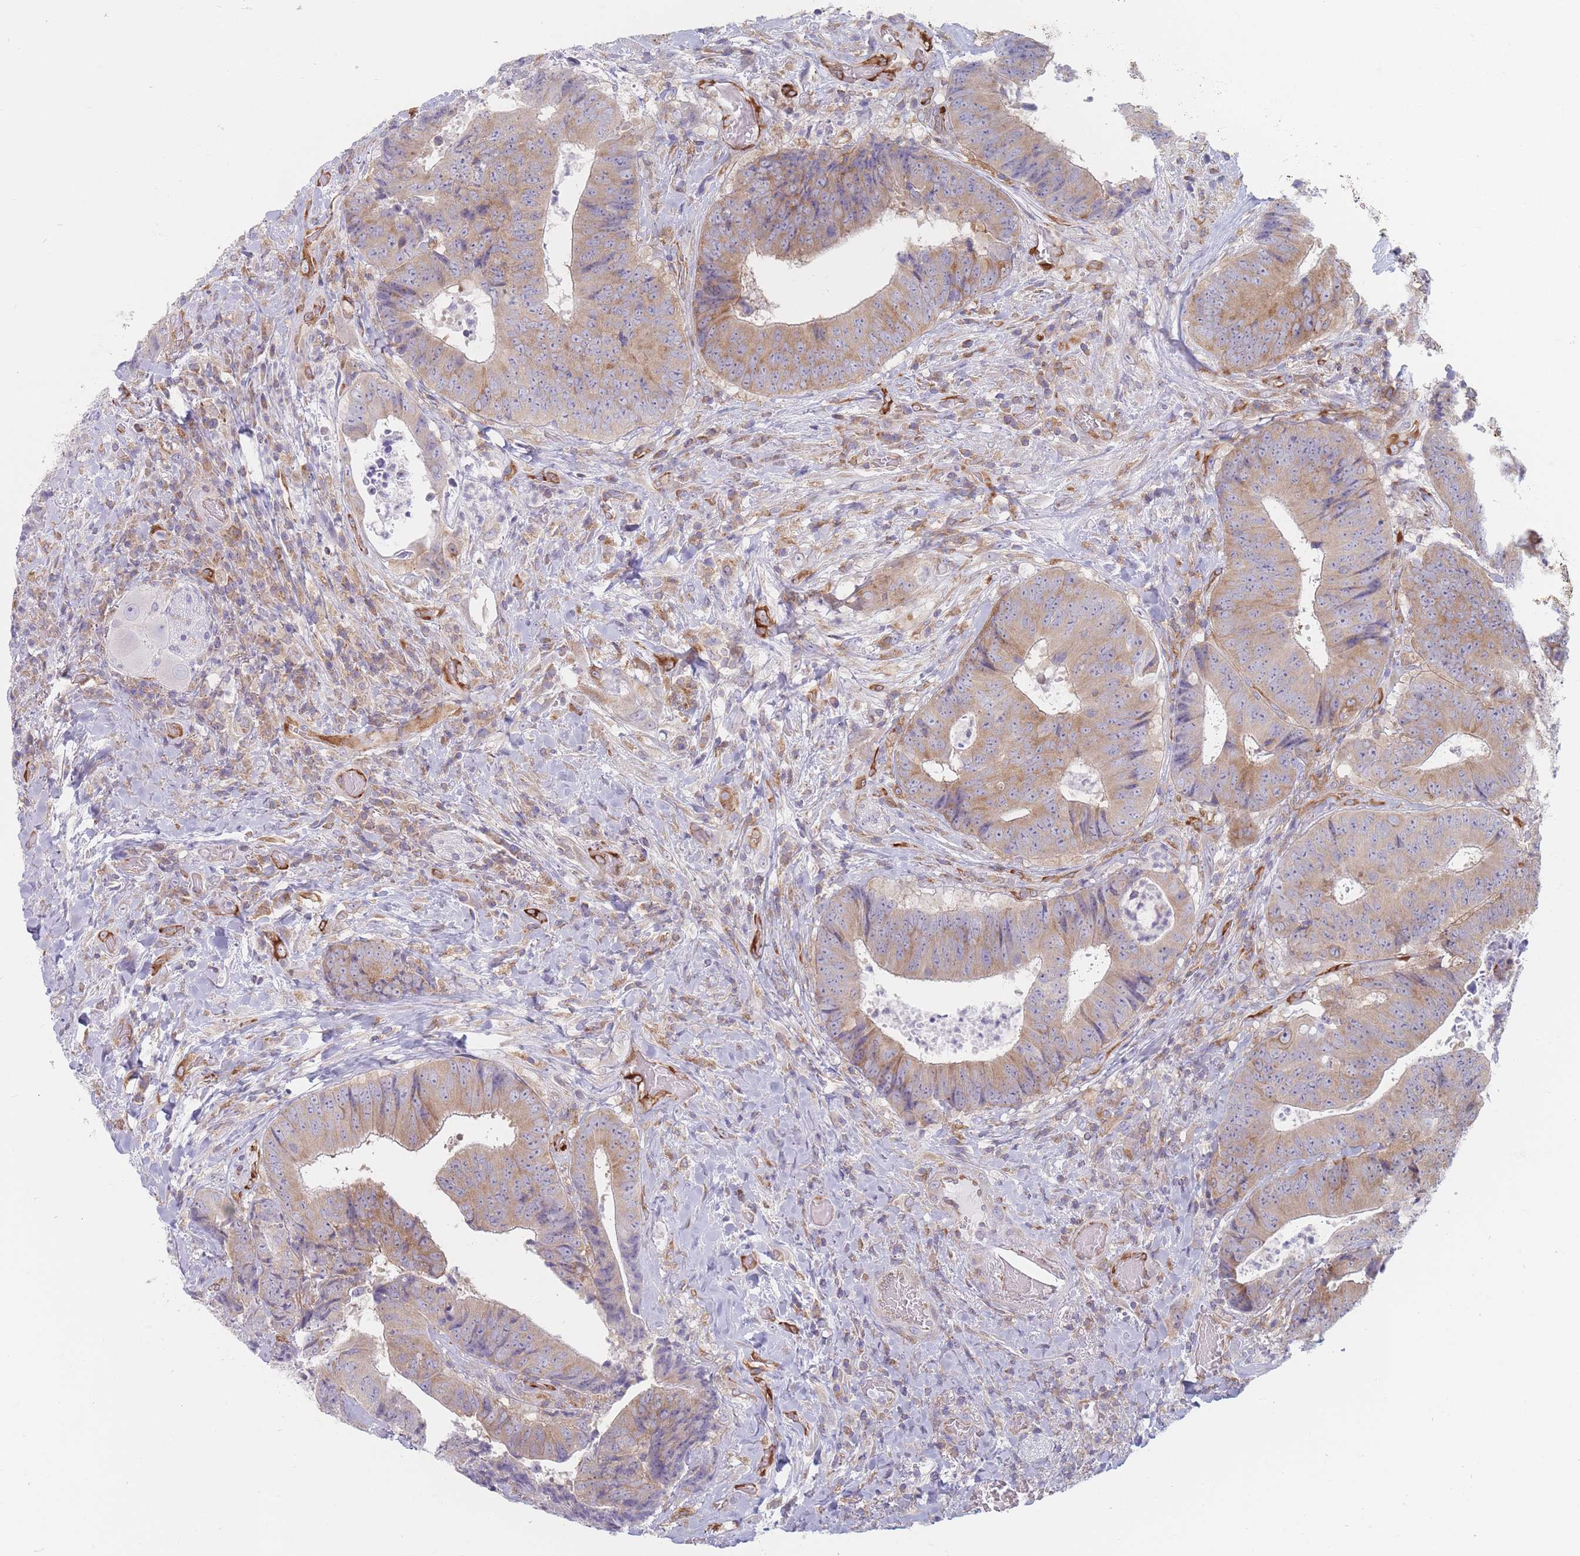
{"staining": {"intensity": "moderate", "quantity": ">75%", "location": "cytoplasmic/membranous"}, "tissue": "colorectal cancer", "cell_type": "Tumor cells", "image_type": "cancer", "snomed": [{"axis": "morphology", "description": "Adenocarcinoma, NOS"}, {"axis": "topography", "description": "Rectum"}], "caption": "Immunohistochemistry photomicrograph of human colorectal cancer (adenocarcinoma) stained for a protein (brown), which exhibits medium levels of moderate cytoplasmic/membranous positivity in approximately >75% of tumor cells.", "gene": "MAP1S", "patient": {"sex": "male", "age": 72}}